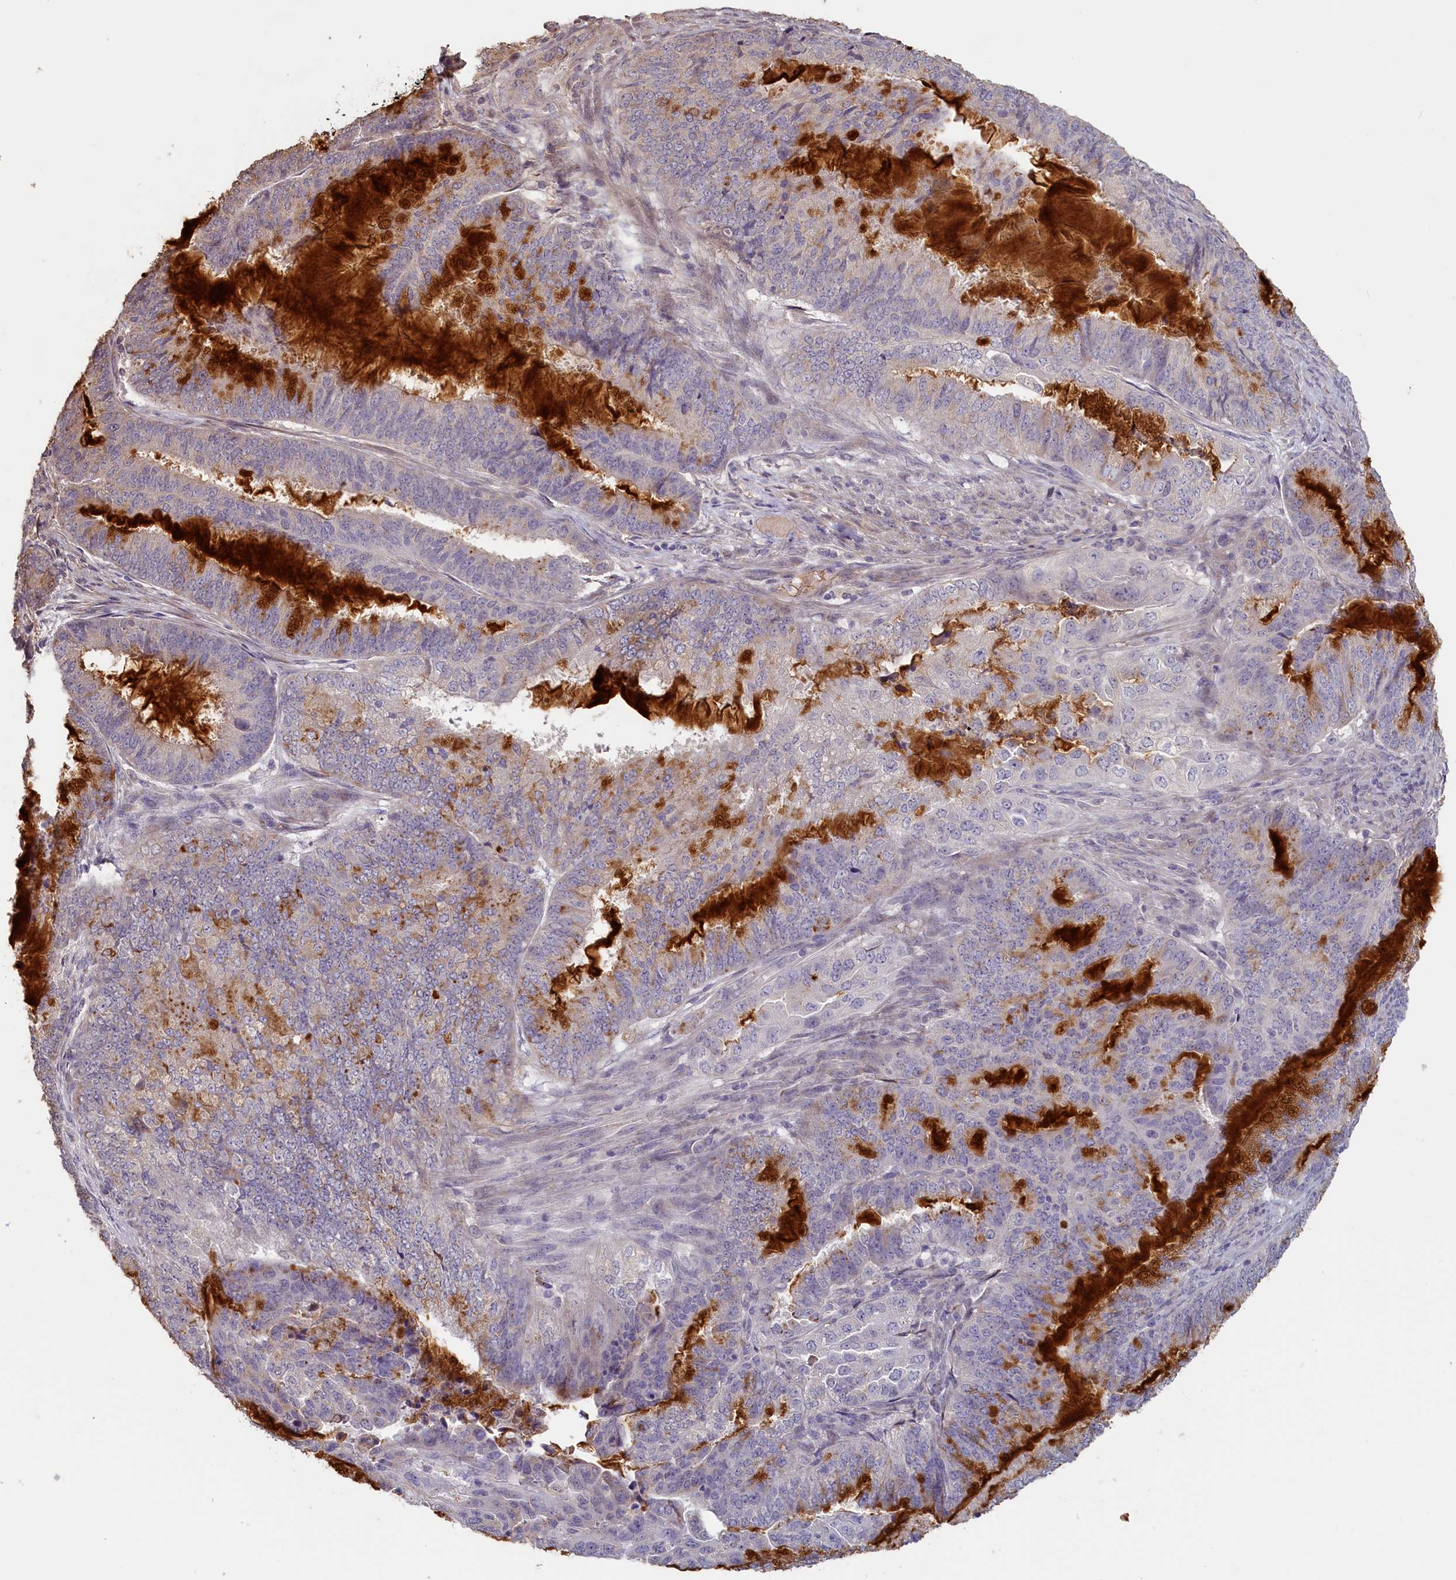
{"staining": {"intensity": "moderate", "quantity": "<25%", "location": "cytoplasmic/membranous"}, "tissue": "endometrial cancer", "cell_type": "Tumor cells", "image_type": "cancer", "snomed": [{"axis": "morphology", "description": "Adenocarcinoma, NOS"}, {"axis": "topography", "description": "Endometrium"}], "caption": "Brown immunohistochemical staining in endometrial cancer (adenocarcinoma) displays moderate cytoplasmic/membranous positivity in approximately <25% of tumor cells.", "gene": "STX16", "patient": {"sex": "female", "age": 51}}